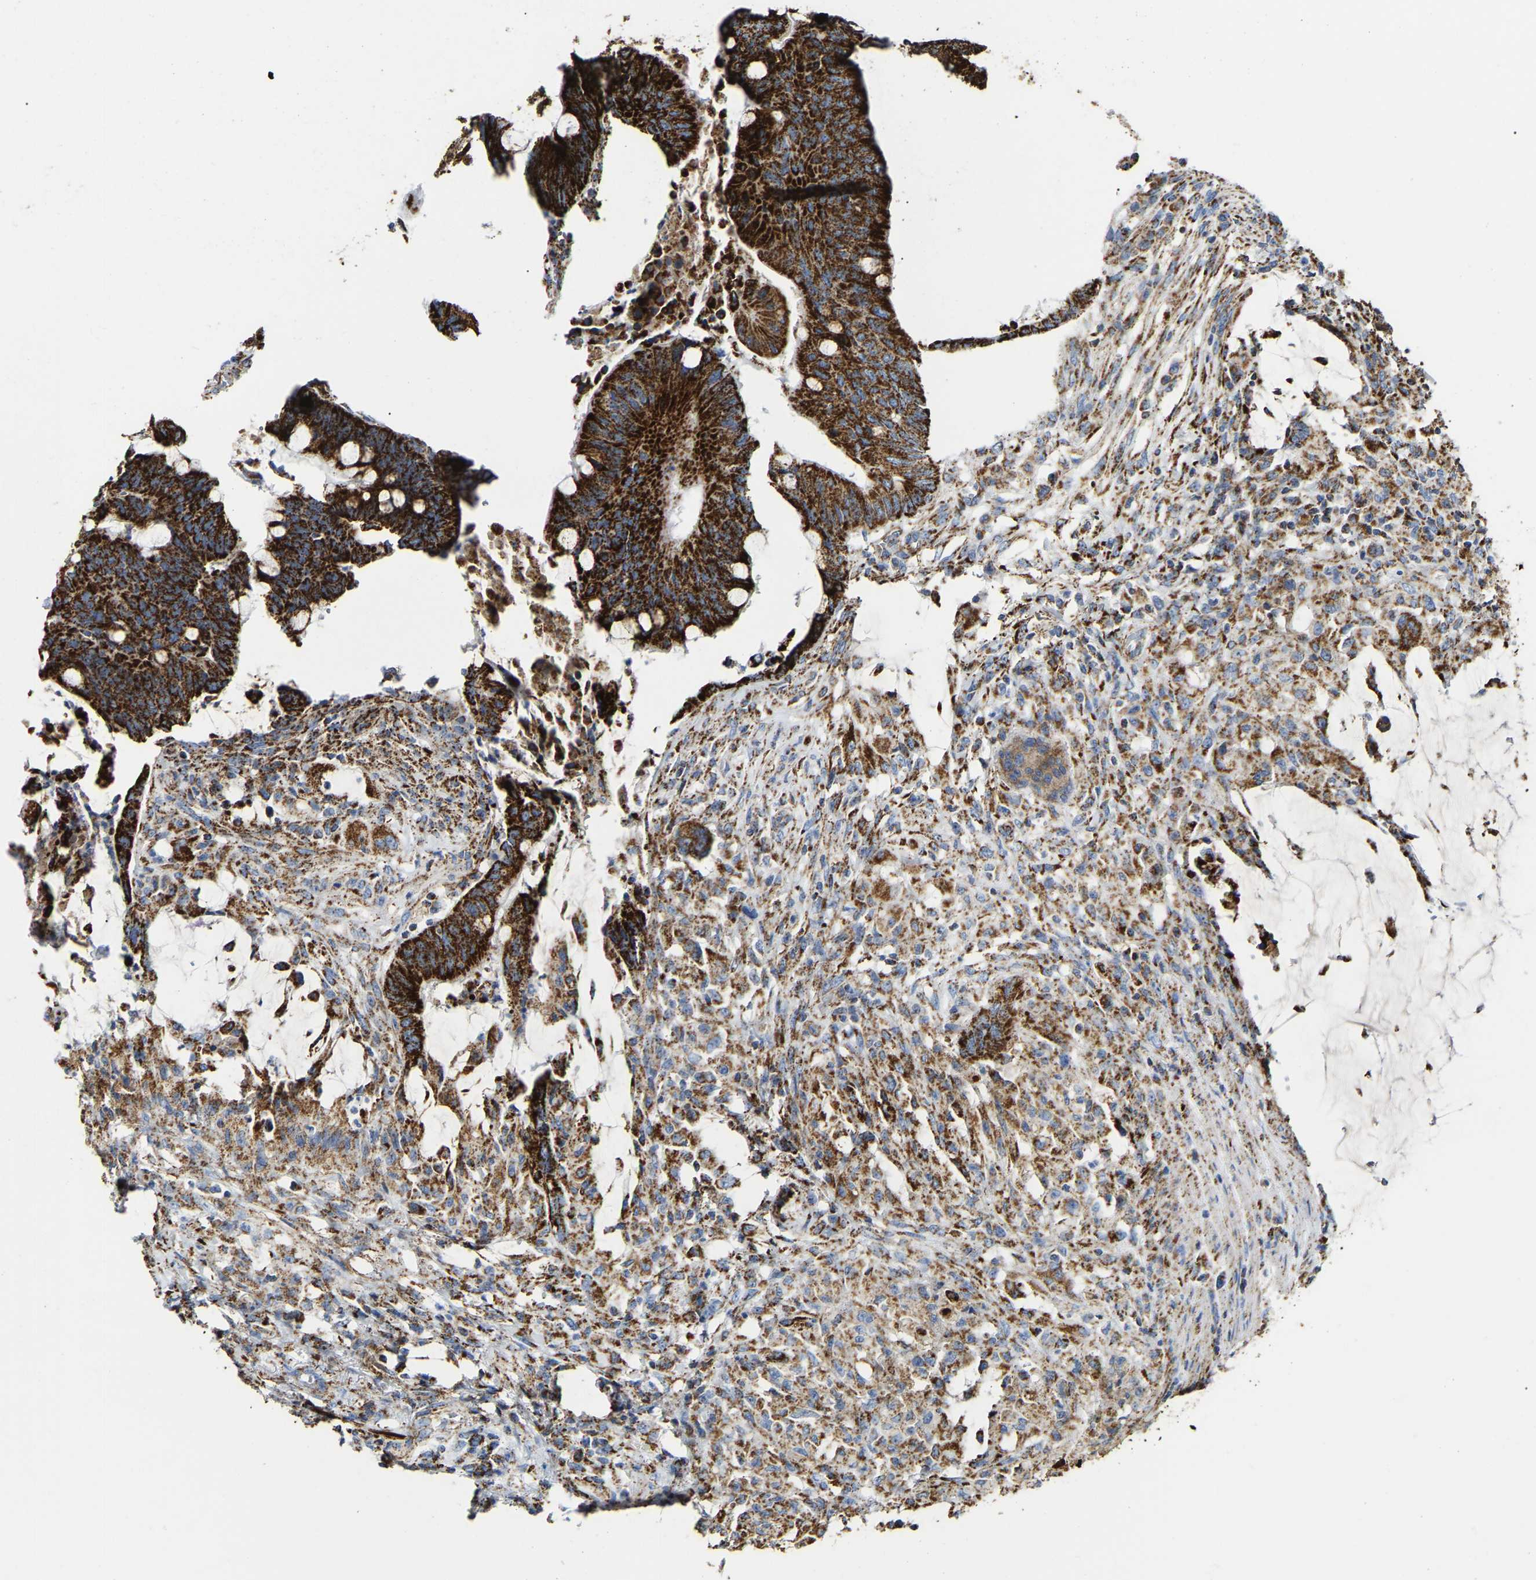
{"staining": {"intensity": "strong", "quantity": ">75%", "location": "cytoplasmic/membranous"}, "tissue": "colorectal cancer", "cell_type": "Tumor cells", "image_type": "cancer", "snomed": [{"axis": "morphology", "description": "Normal tissue, NOS"}, {"axis": "morphology", "description": "Adenocarcinoma, NOS"}, {"axis": "topography", "description": "Rectum"}, {"axis": "topography", "description": "Peripheral nerve tissue"}], "caption": "Colorectal cancer (adenocarcinoma) stained with a protein marker demonstrates strong staining in tumor cells.", "gene": "HIBADH", "patient": {"sex": "male", "age": 92}}